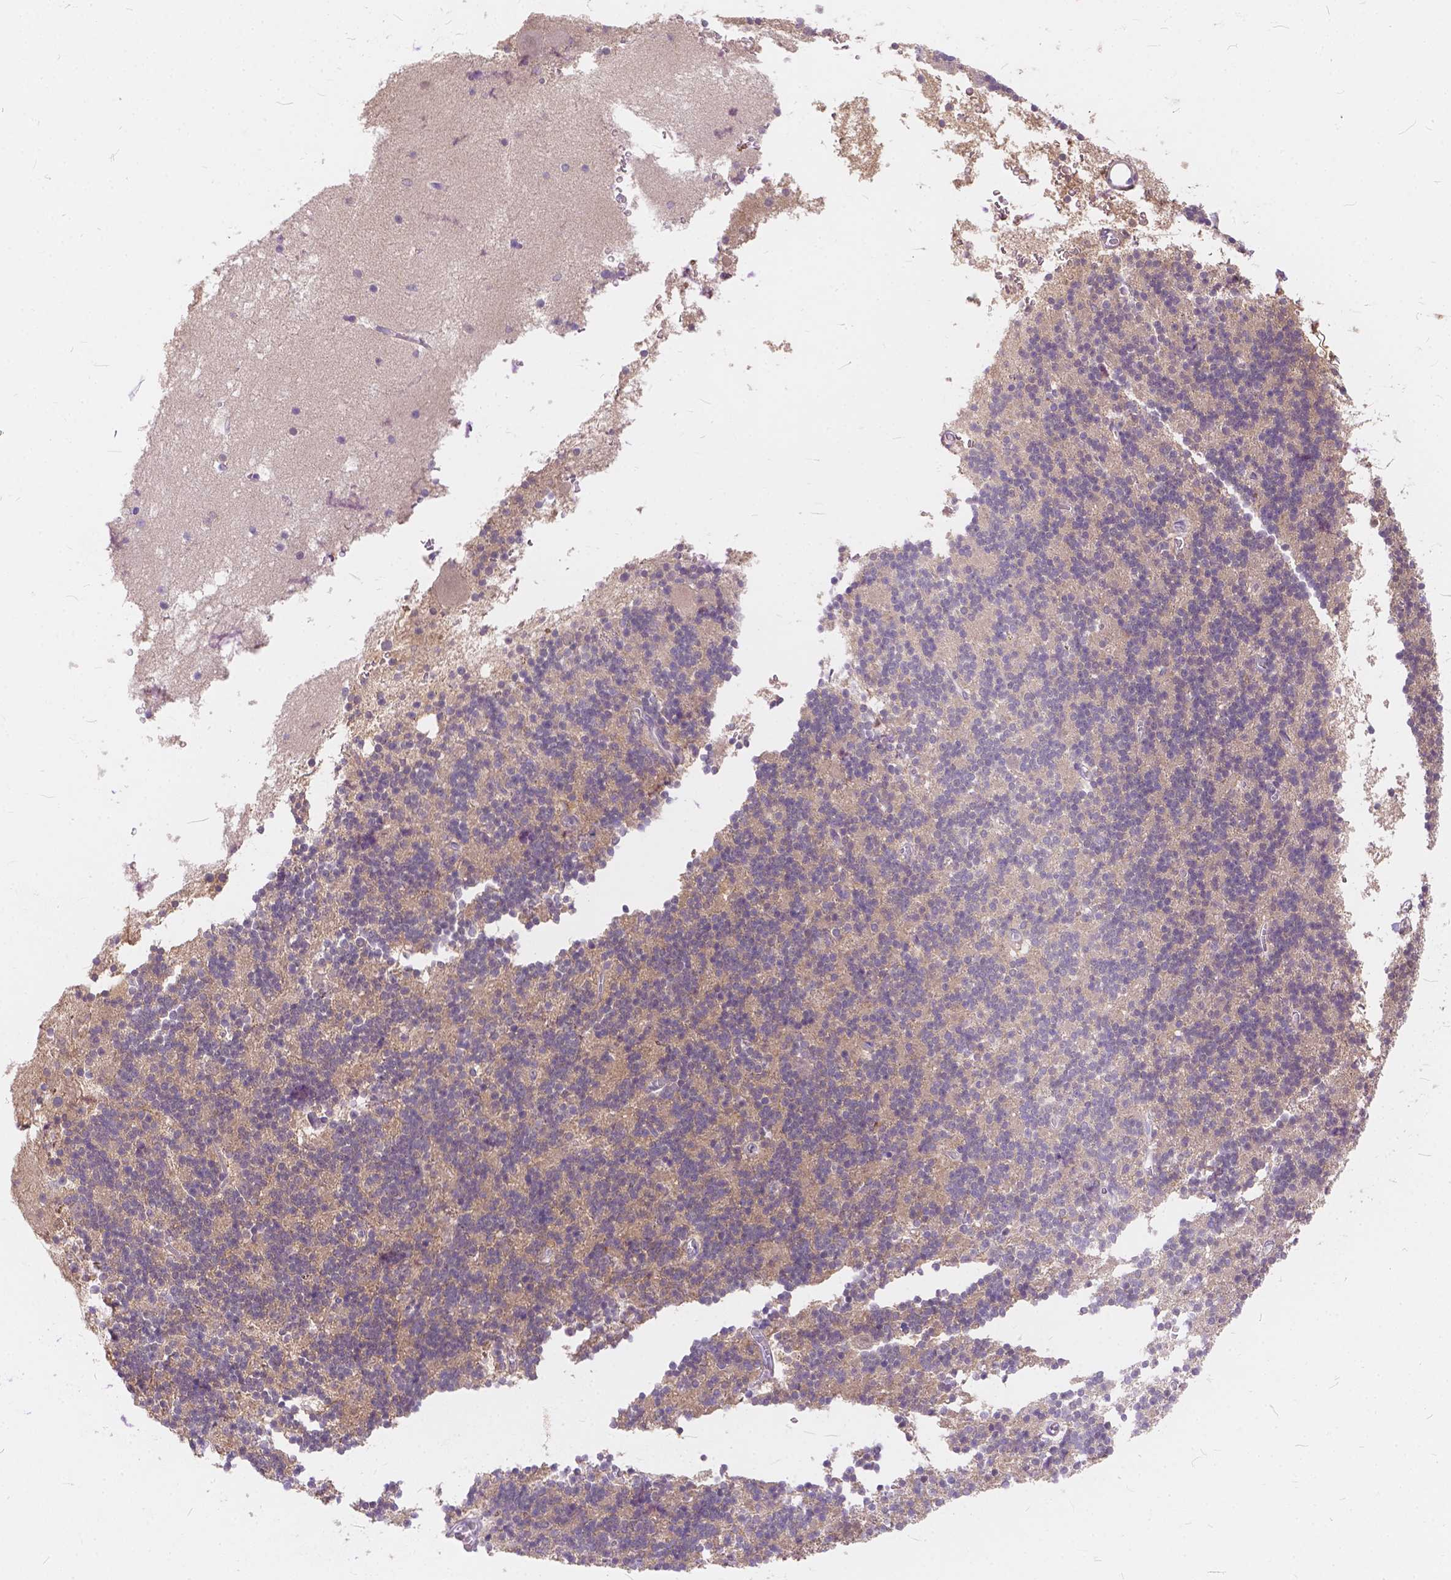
{"staining": {"intensity": "weak", "quantity": "<25%", "location": "cytoplasmic/membranous"}, "tissue": "cerebellum", "cell_type": "Cells in granular layer", "image_type": "normal", "snomed": [{"axis": "morphology", "description": "Normal tissue, NOS"}, {"axis": "topography", "description": "Cerebellum"}], "caption": "This is an immunohistochemistry image of unremarkable cerebellum. There is no expression in cells in granular layer.", "gene": "PEX11G", "patient": {"sex": "male", "age": 70}}